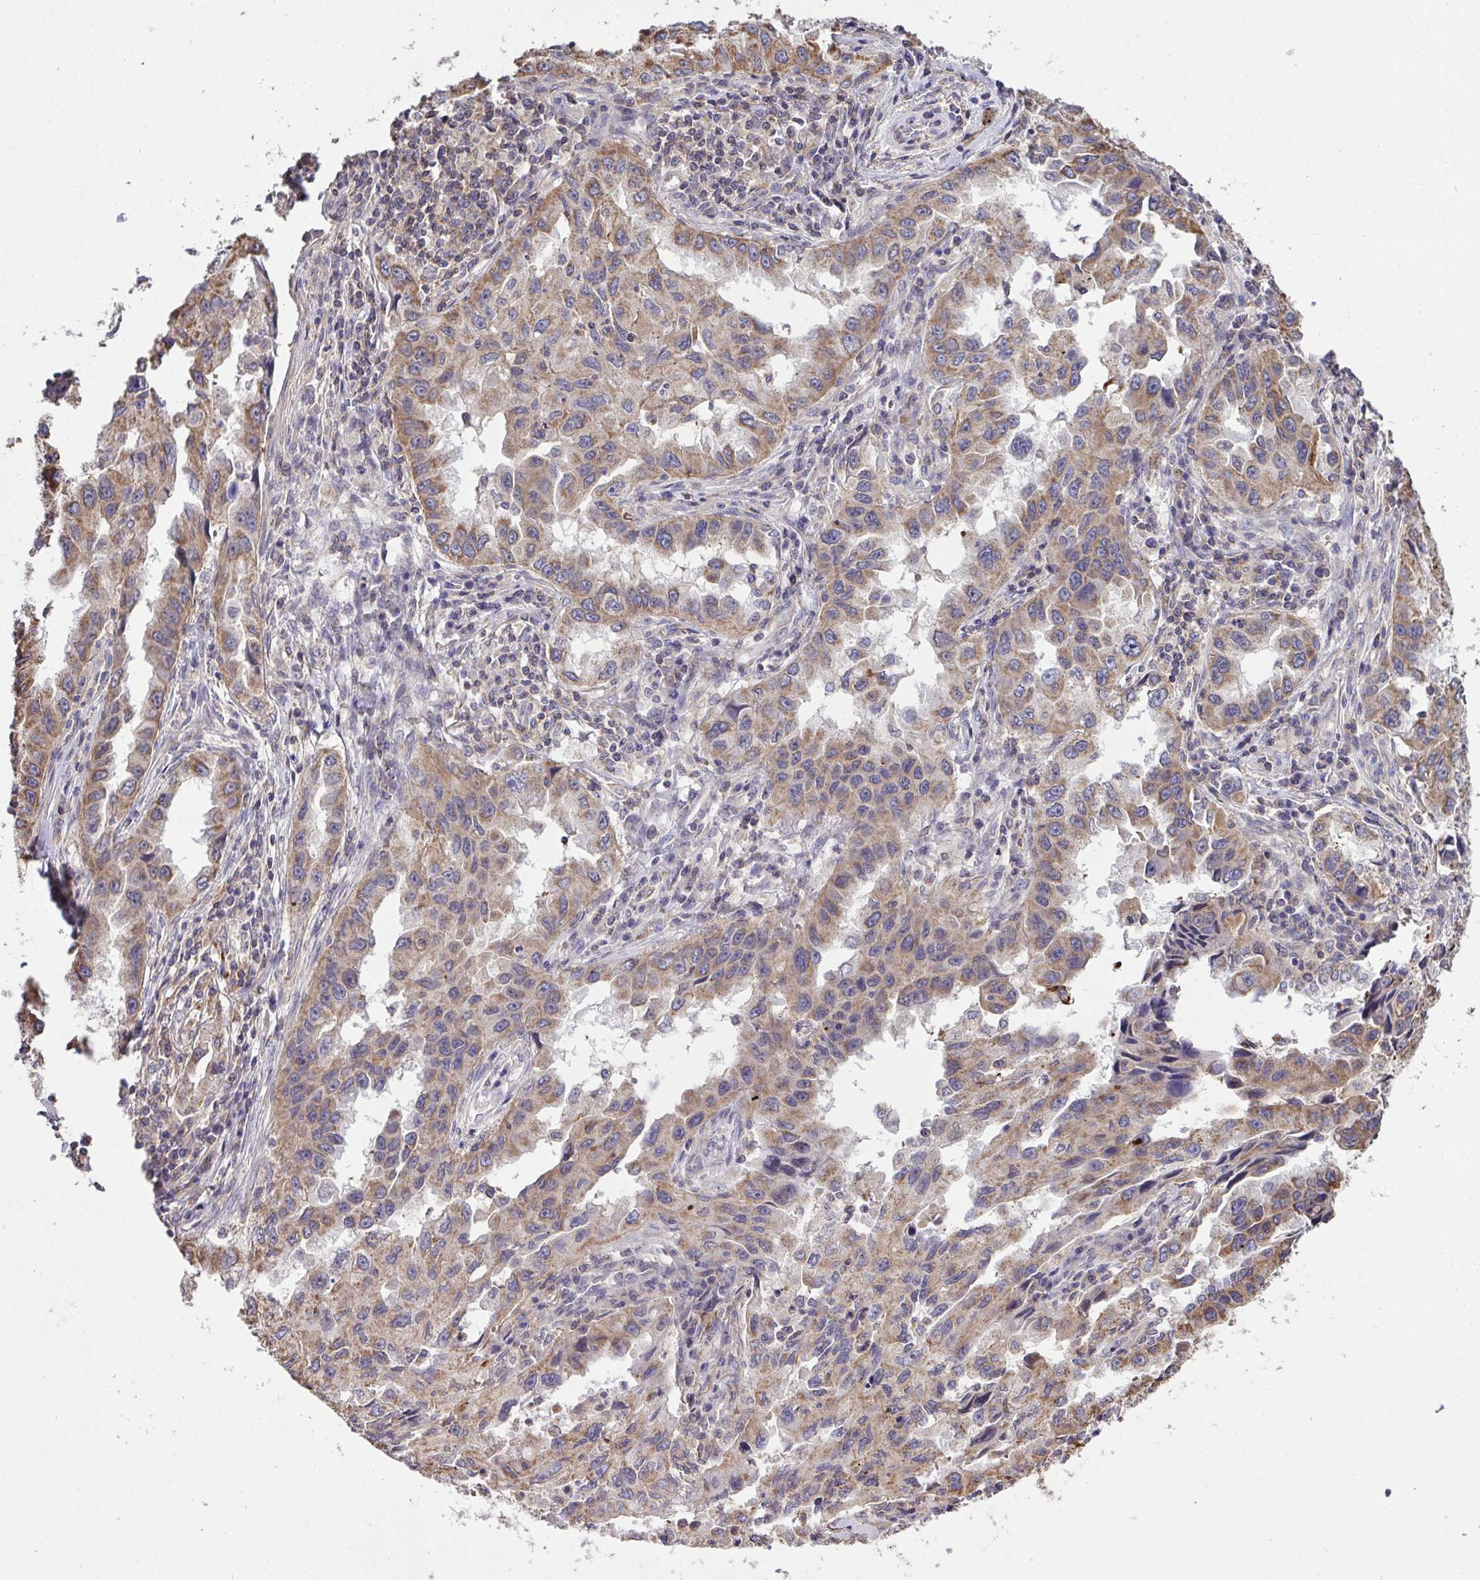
{"staining": {"intensity": "weak", "quantity": ">75%", "location": "cytoplasmic/membranous"}, "tissue": "lung cancer", "cell_type": "Tumor cells", "image_type": "cancer", "snomed": [{"axis": "morphology", "description": "Adenocarcinoma, NOS"}, {"axis": "topography", "description": "Lung"}], "caption": "DAB immunohistochemical staining of lung adenocarcinoma reveals weak cytoplasmic/membranous protein staining in about >75% of tumor cells.", "gene": "PPM1H", "patient": {"sex": "female", "age": 73}}